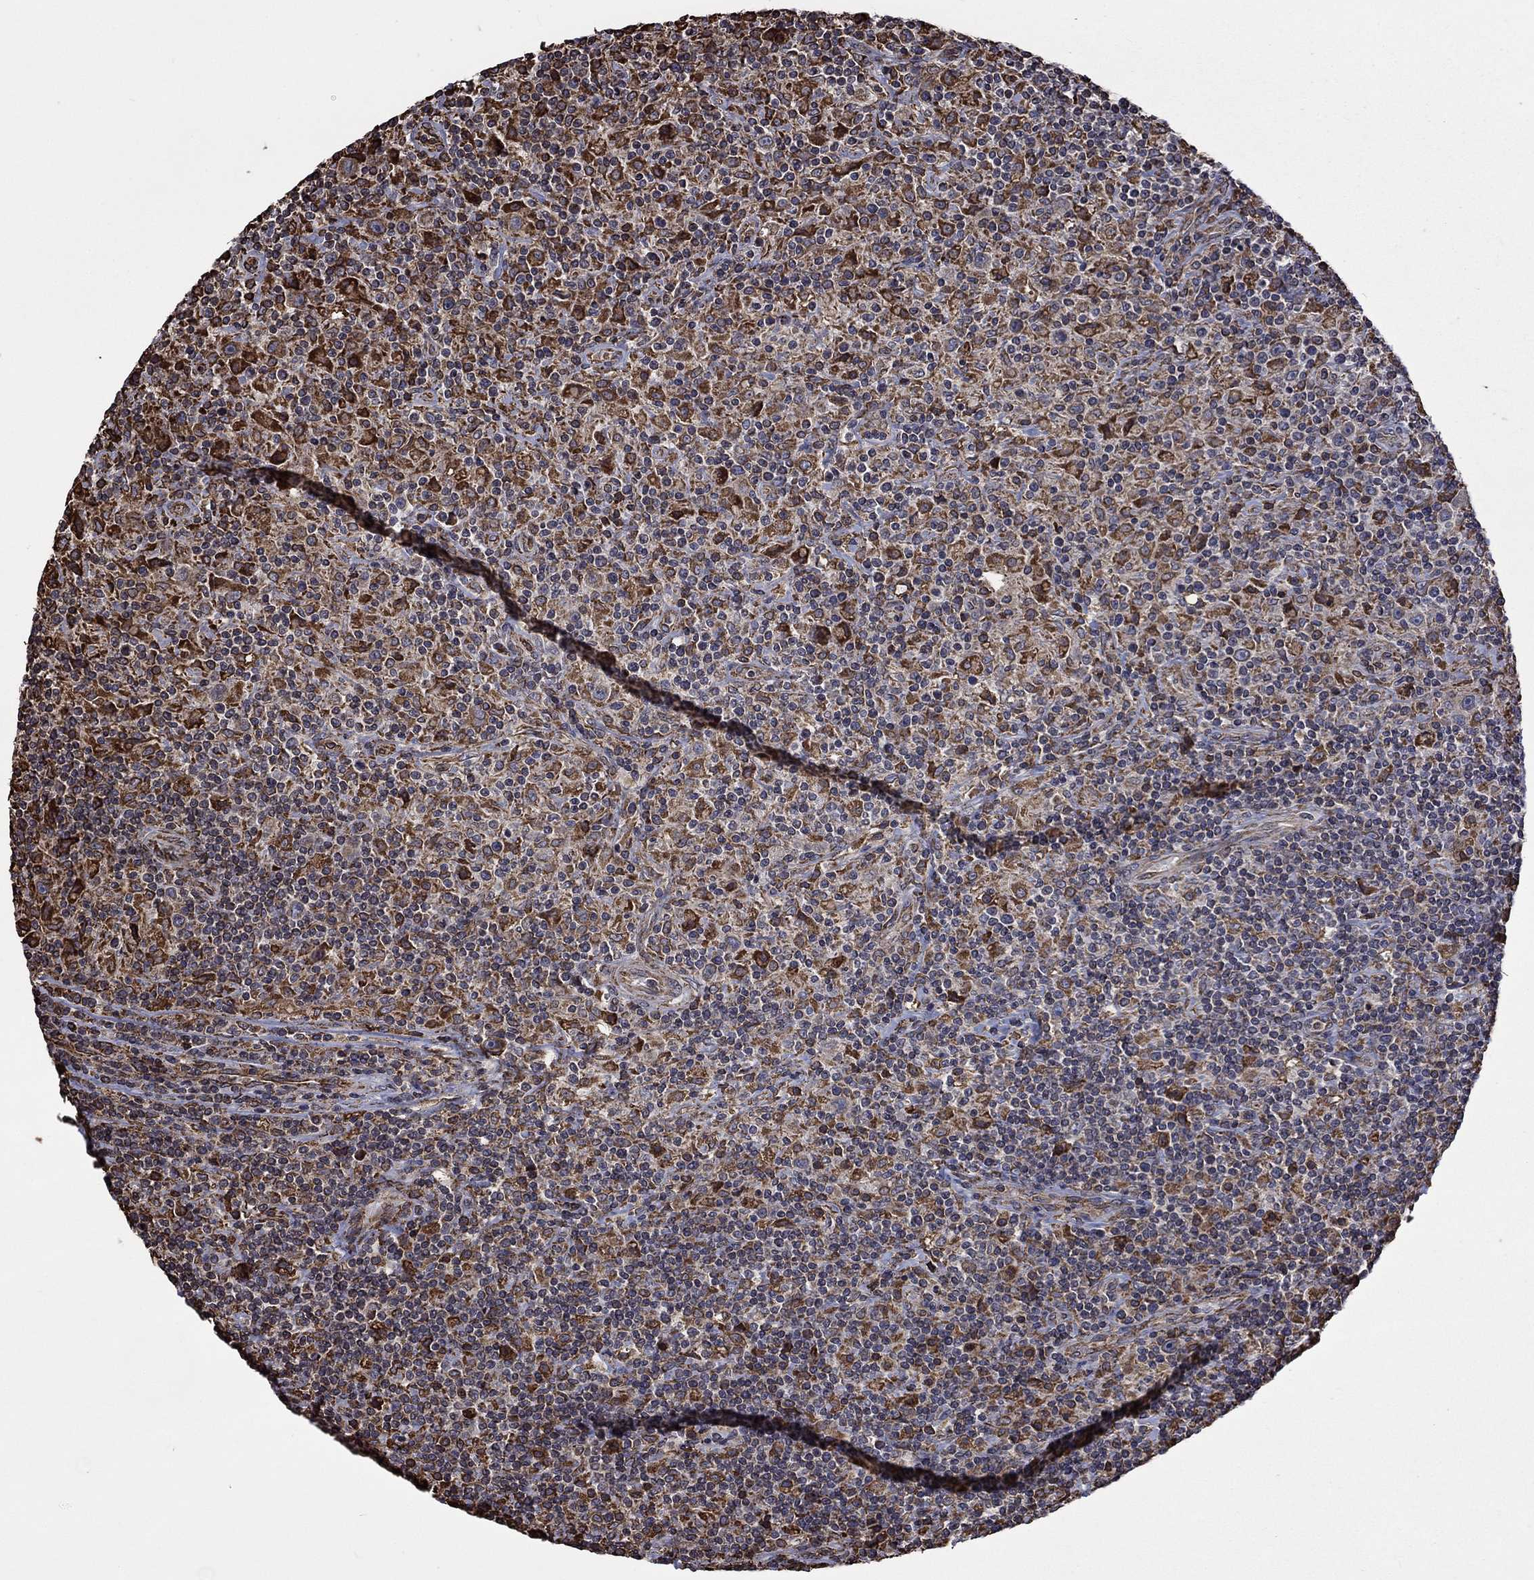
{"staining": {"intensity": "moderate", "quantity": ">75%", "location": "cytoplasmic/membranous"}, "tissue": "lymphoma", "cell_type": "Tumor cells", "image_type": "cancer", "snomed": [{"axis": "morphology", "description": "Hodgkin's disease, NOS"}, {"axis": "topography", "description": "Lymph node"}], "caption": "This histopathology image shows Hodgkin's disease stained with immunohistochemistry (IHC) to label a protein in brown. The cytoplasmic/membranous of tumor cells show moderate positivity for the protein. Nuclei are counter-stained blue.", "gene": "ESRRA", "patient": {"sex": "male", "age": 70}}